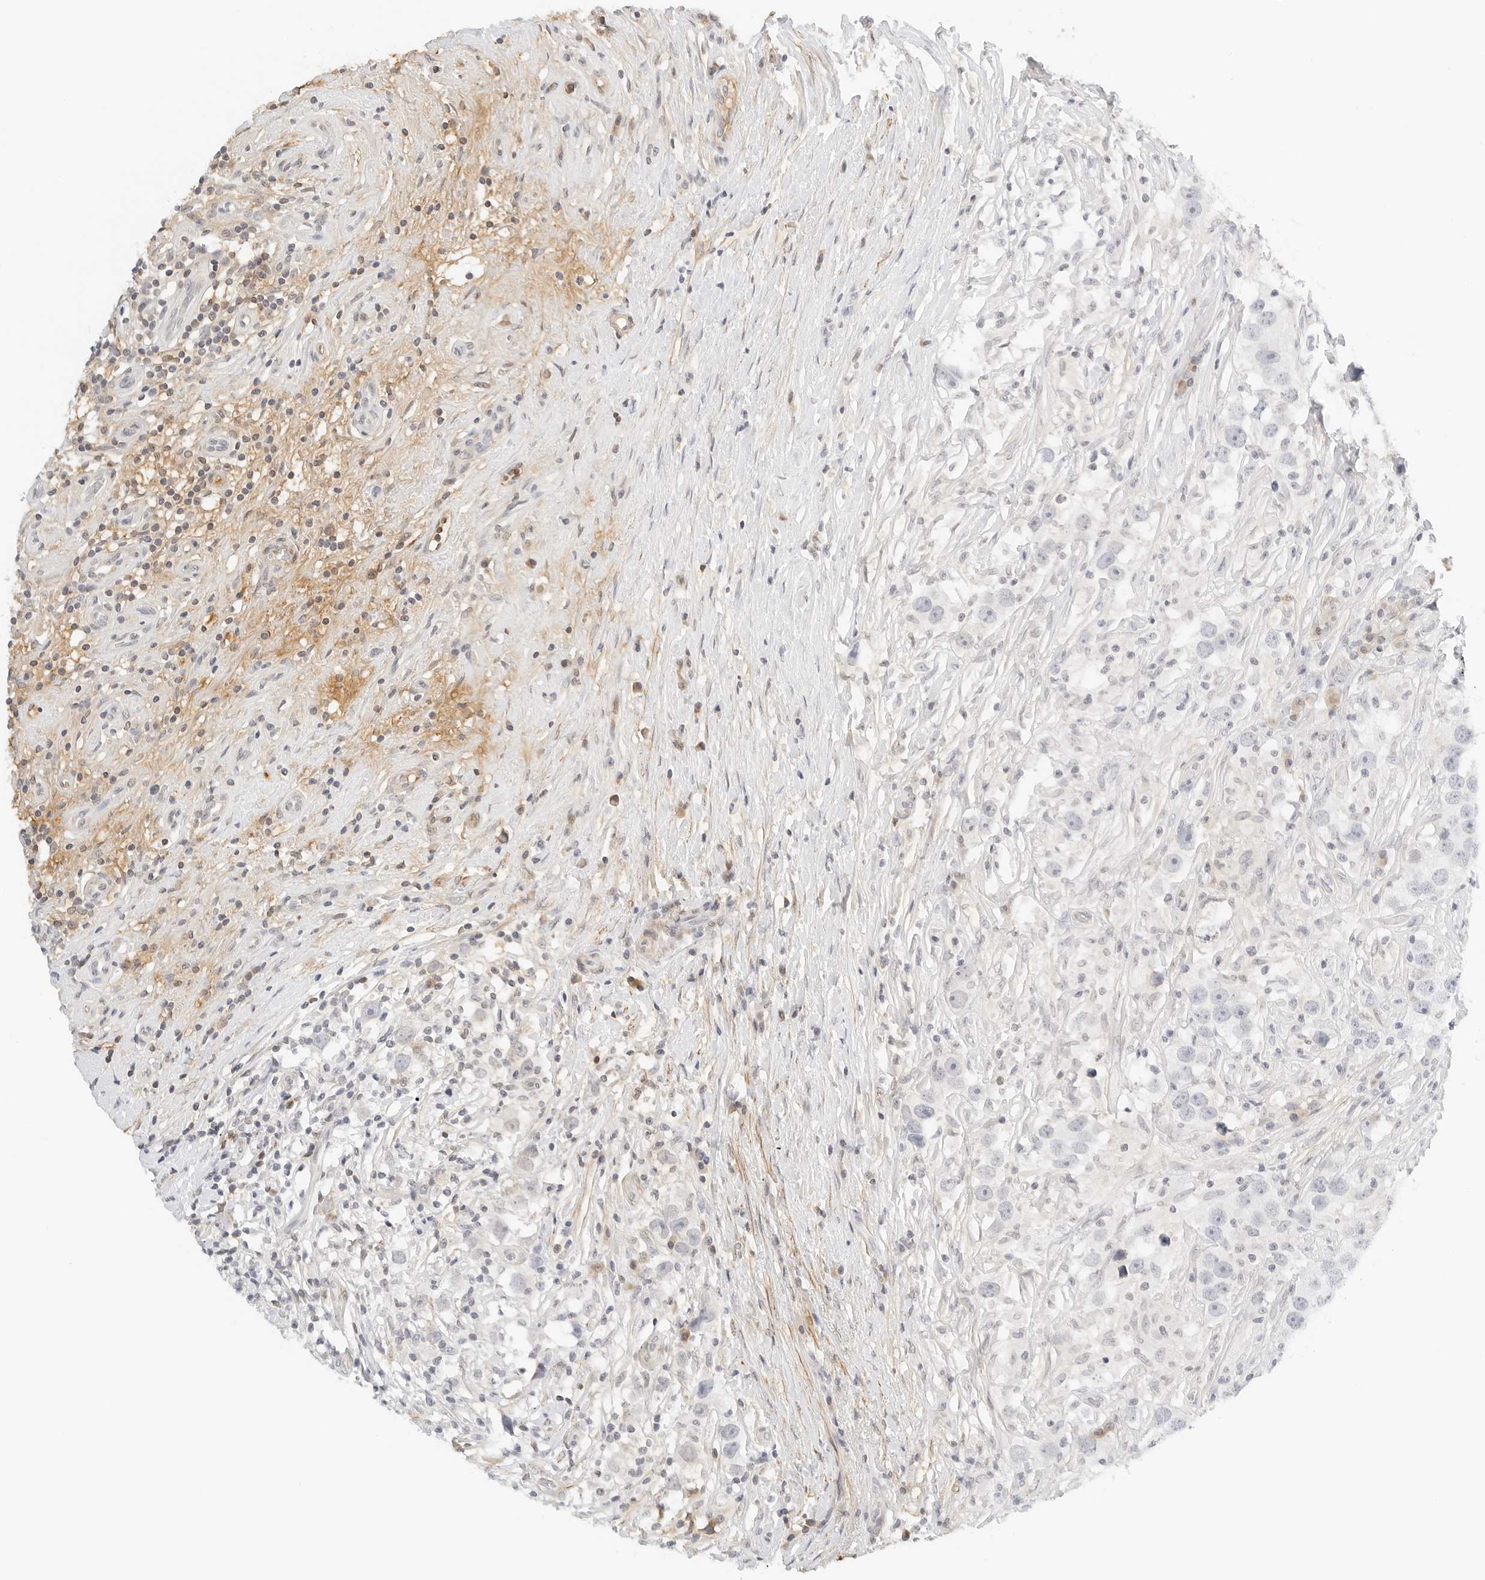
{"staining": {"intensity": "negative", "quantity": "none", "location": "none"}, "tissue": "testis cancer", "cell_type": "Tumor cells", "image_type": "cancer", "snomed": [{"axis": "morphology", "description": "Seminoma, NOS"}, {"axis": "topography", "description": "Testis"}], "caption": "Testis cancer was stained to show a protein in brown. There is no significant staining in tumor cells. Nuclei are stained in blue.", "gene": "PKDCC", "patient": {"sex": "male", "age": 49}}